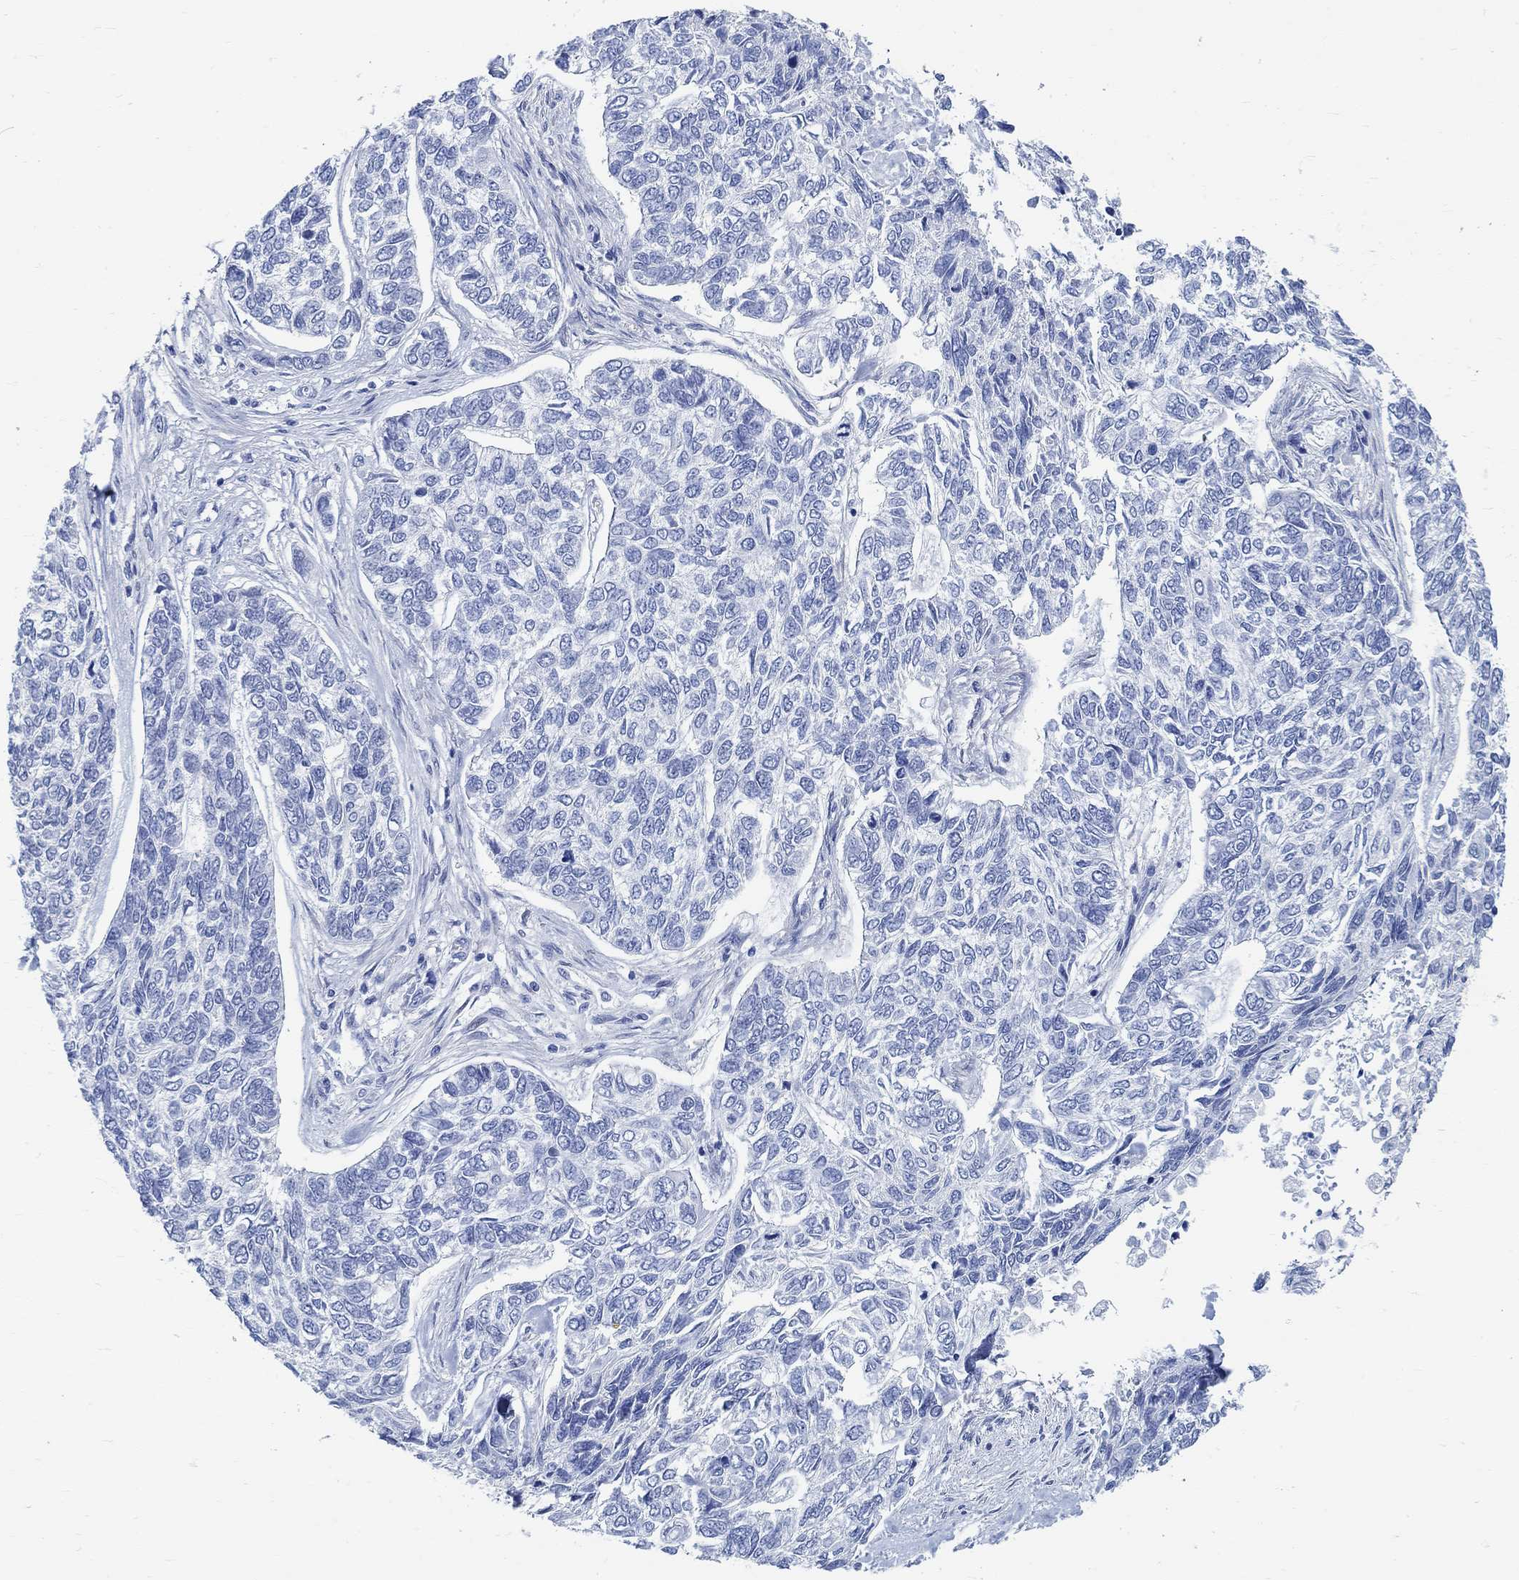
{"staining": {"intensity": "negative", "quantity": "none", "location": "none"}, "tissue": "skin cancer", "cell_type": "Tumor cells", "image_type": "cancer", "snomed": [{"axis": "morphology", "description": "Basal cell carcinoma"}, {"axis": "topography", "description": "Skin"}], "caption": "Tumor cells are negative for protein expression in human skin cancer.", "gene": "RBM20", "patient": {"sex": "female", "age": 65}}